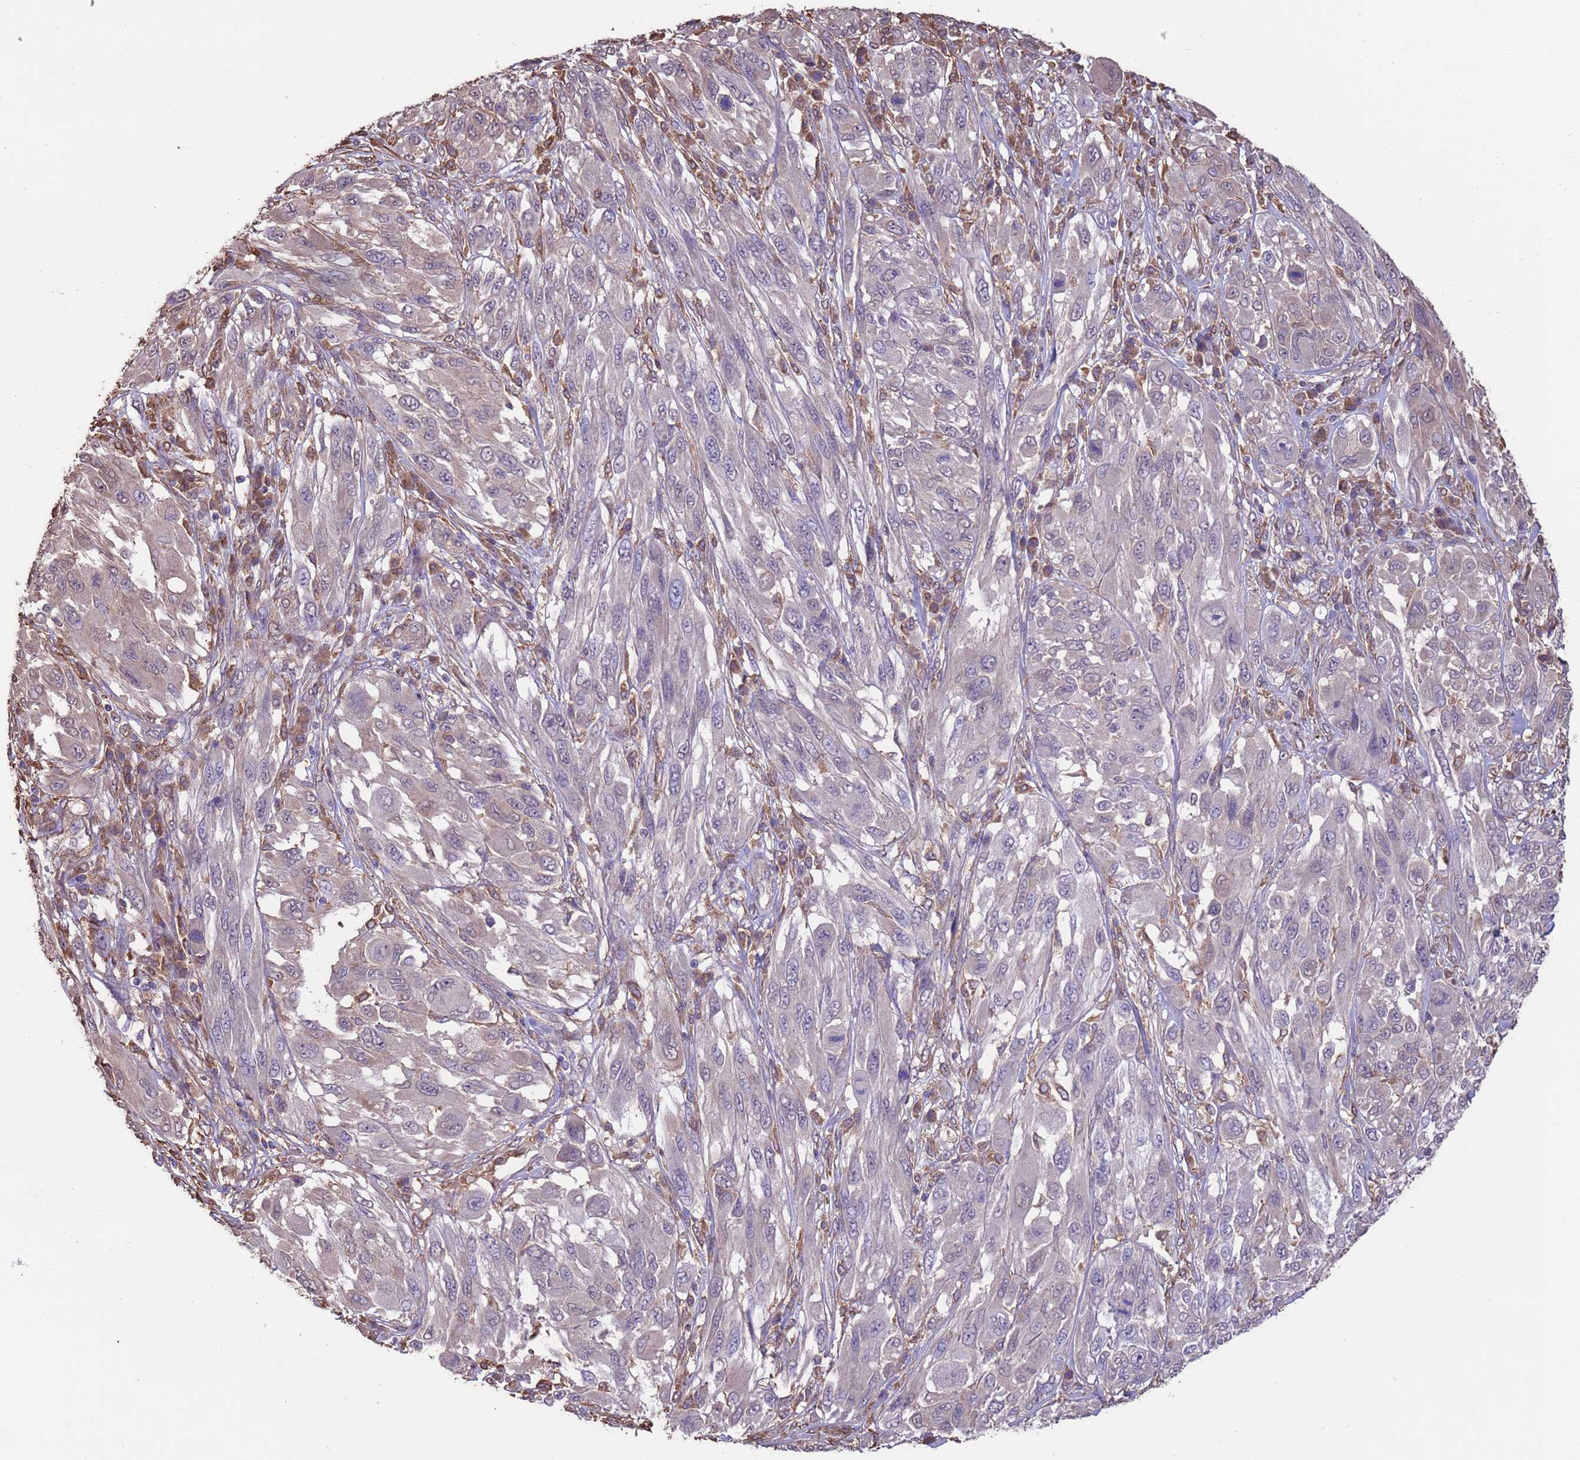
{"staining": {"intensity": "negative", "quantity": "none", "location": "none"}, "tissue": "melanoma", "cell_type": "Tumor cells", "image_type": "cancer", "snomed": [{"axis": "morphology", "description": "Malignant melanoma, NOS"}, {"axis": "topography", "description": "Skin"}], "caption": "Protein analysis of malignant melanoma shows no significant expression in tumor cells.", "gene": "NPHP1", "patient": {"sex": "female", "age": 91}}